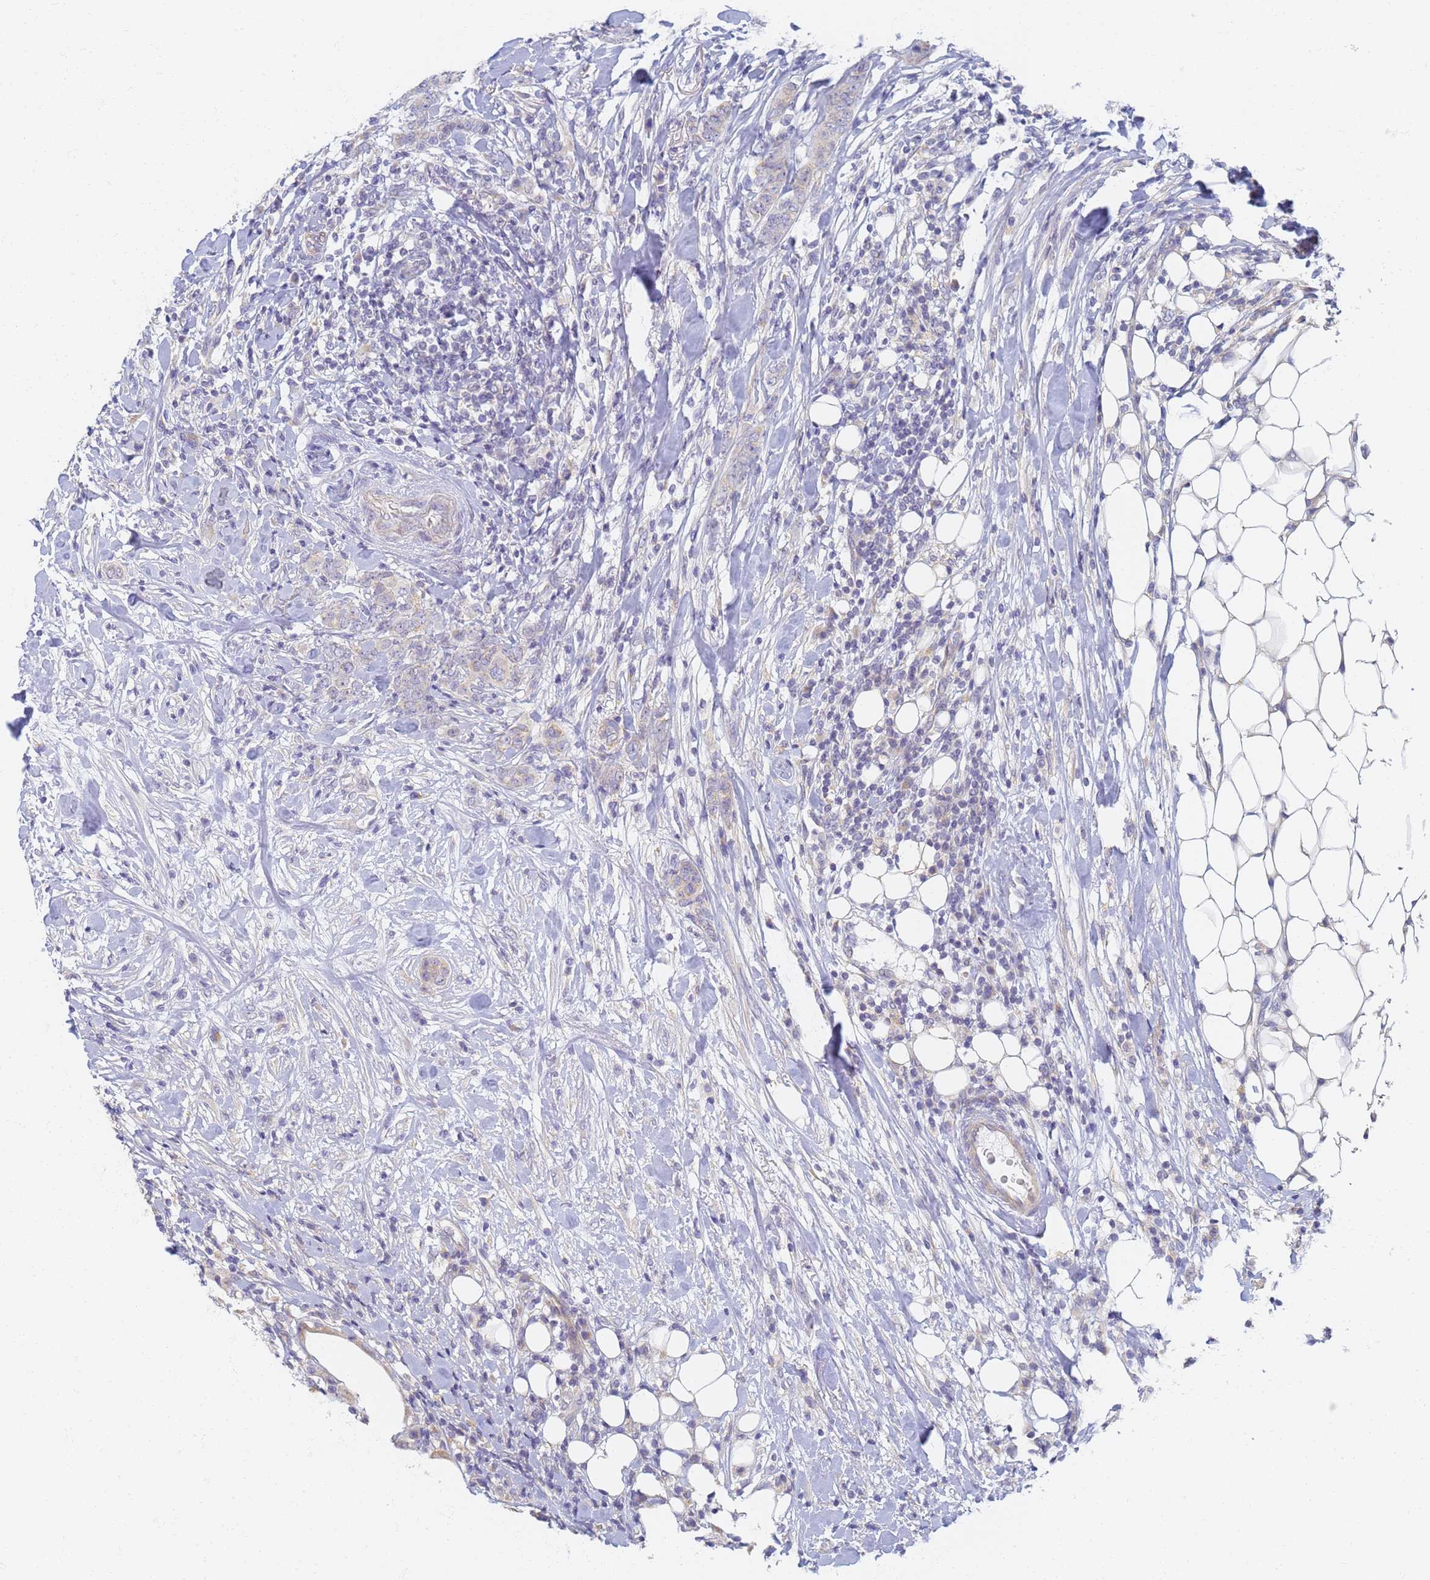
{"staining": {"intensity": "negative", "quantity": "none", "location": "none"}, "tissue": "breast cancer", "cell_type": "Tumor cells", "image_type": "cancer", "snomed": [{"axis": "morphology", "description": "Duct carcinoma"}, {"axis": "topography", "description": "Breast"}], "caption": "There is no significant positivity in tumor cells of breast intraductal carcinoma.", "gene": "UTP23", "patient": {"sex": "female", "age": 40}}